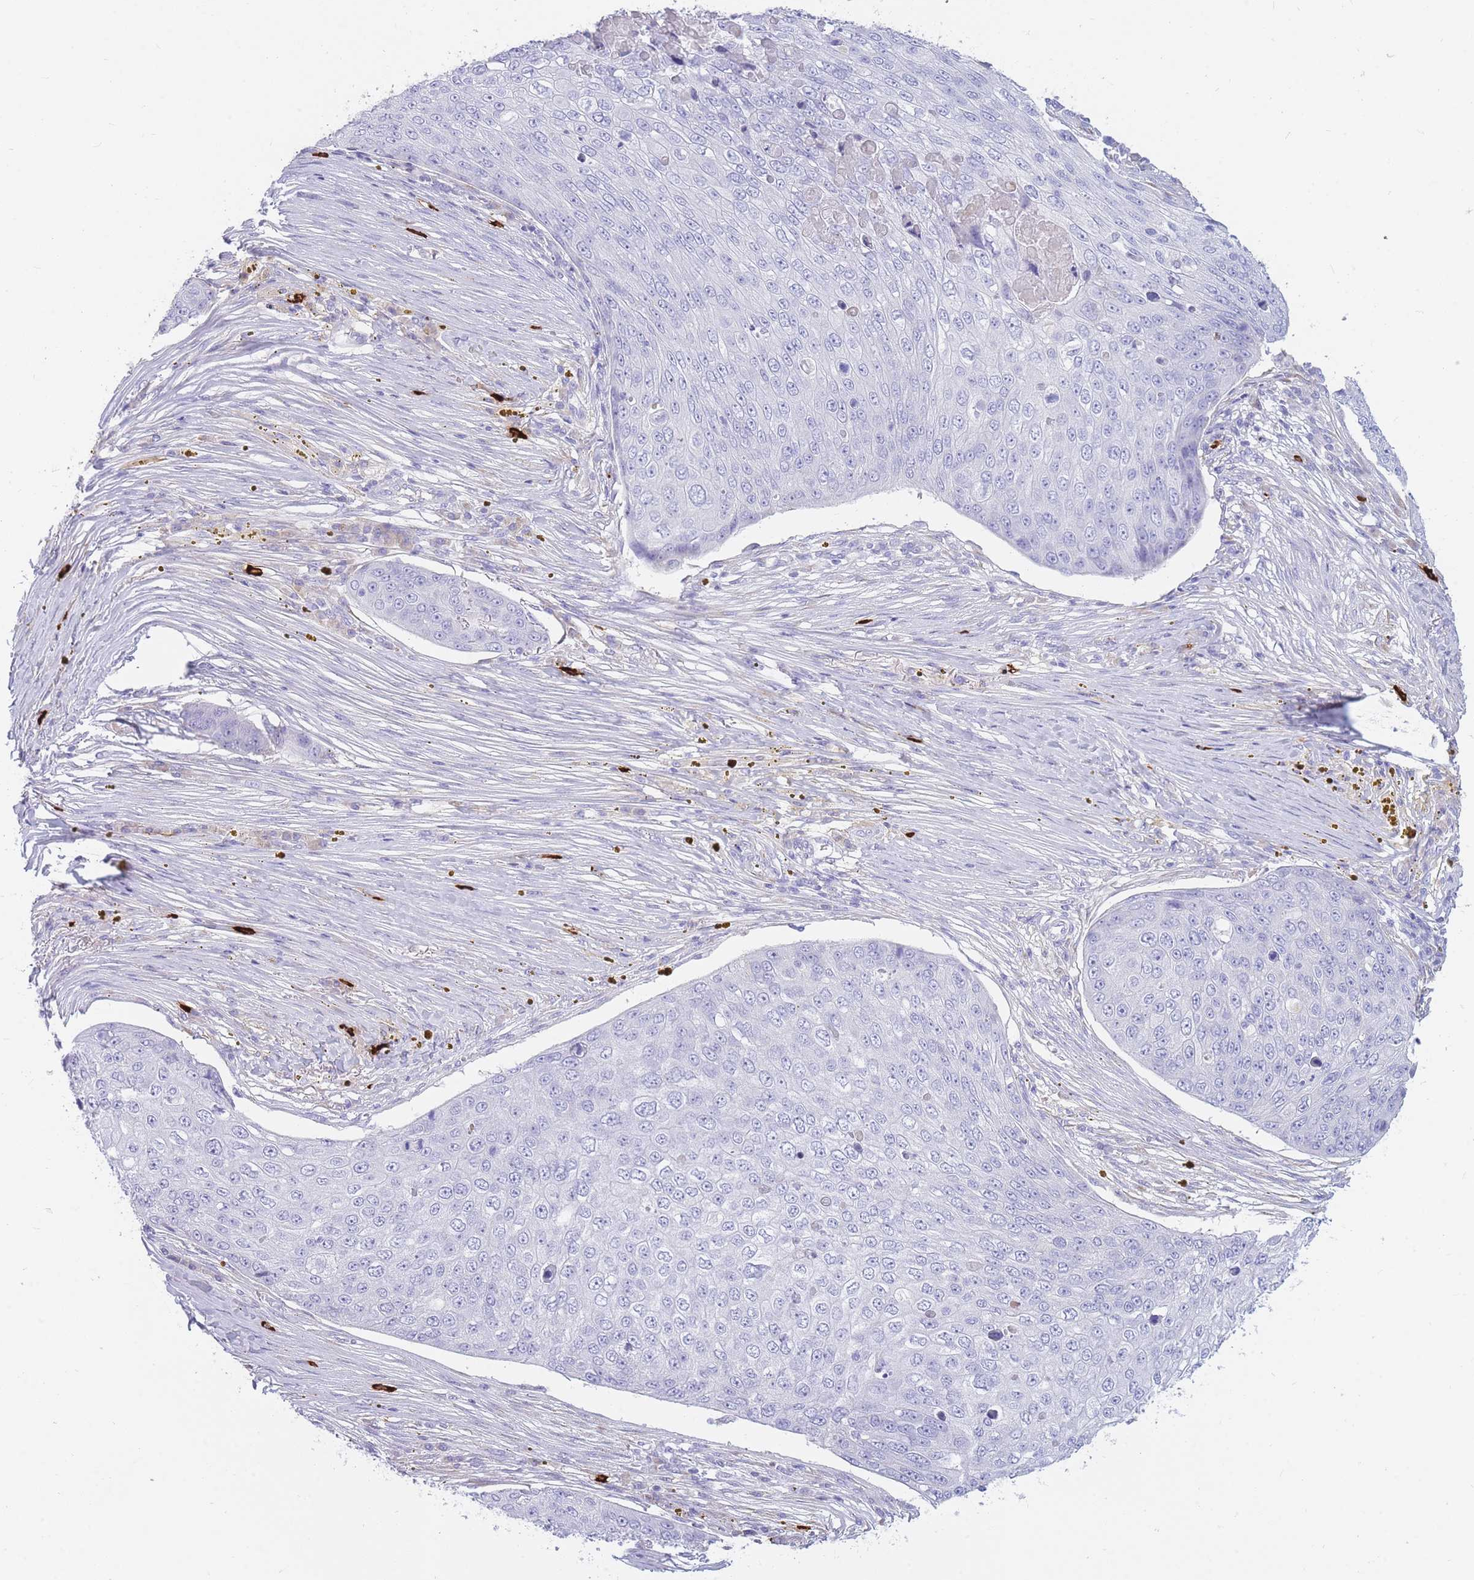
{"staining": {"intensity": "negative", "quantity": "none", "location": "none"}, "tissue": "skin cancer", "cell_type": "Tumor cells", "image_type": "cancer", "snomed": [{"axis": "morphology", "description": "Squamous cell carcinoma, NOS"}, {"axis": "topography", "description": "Skin"}], "caption": "The immunohistochemistry micrograph has no significant positivity in tumor cells of skin squamous cell carcinoma tissue.", "gene": "TPSD1", "patient": {"sex": "male", "age": 71}}